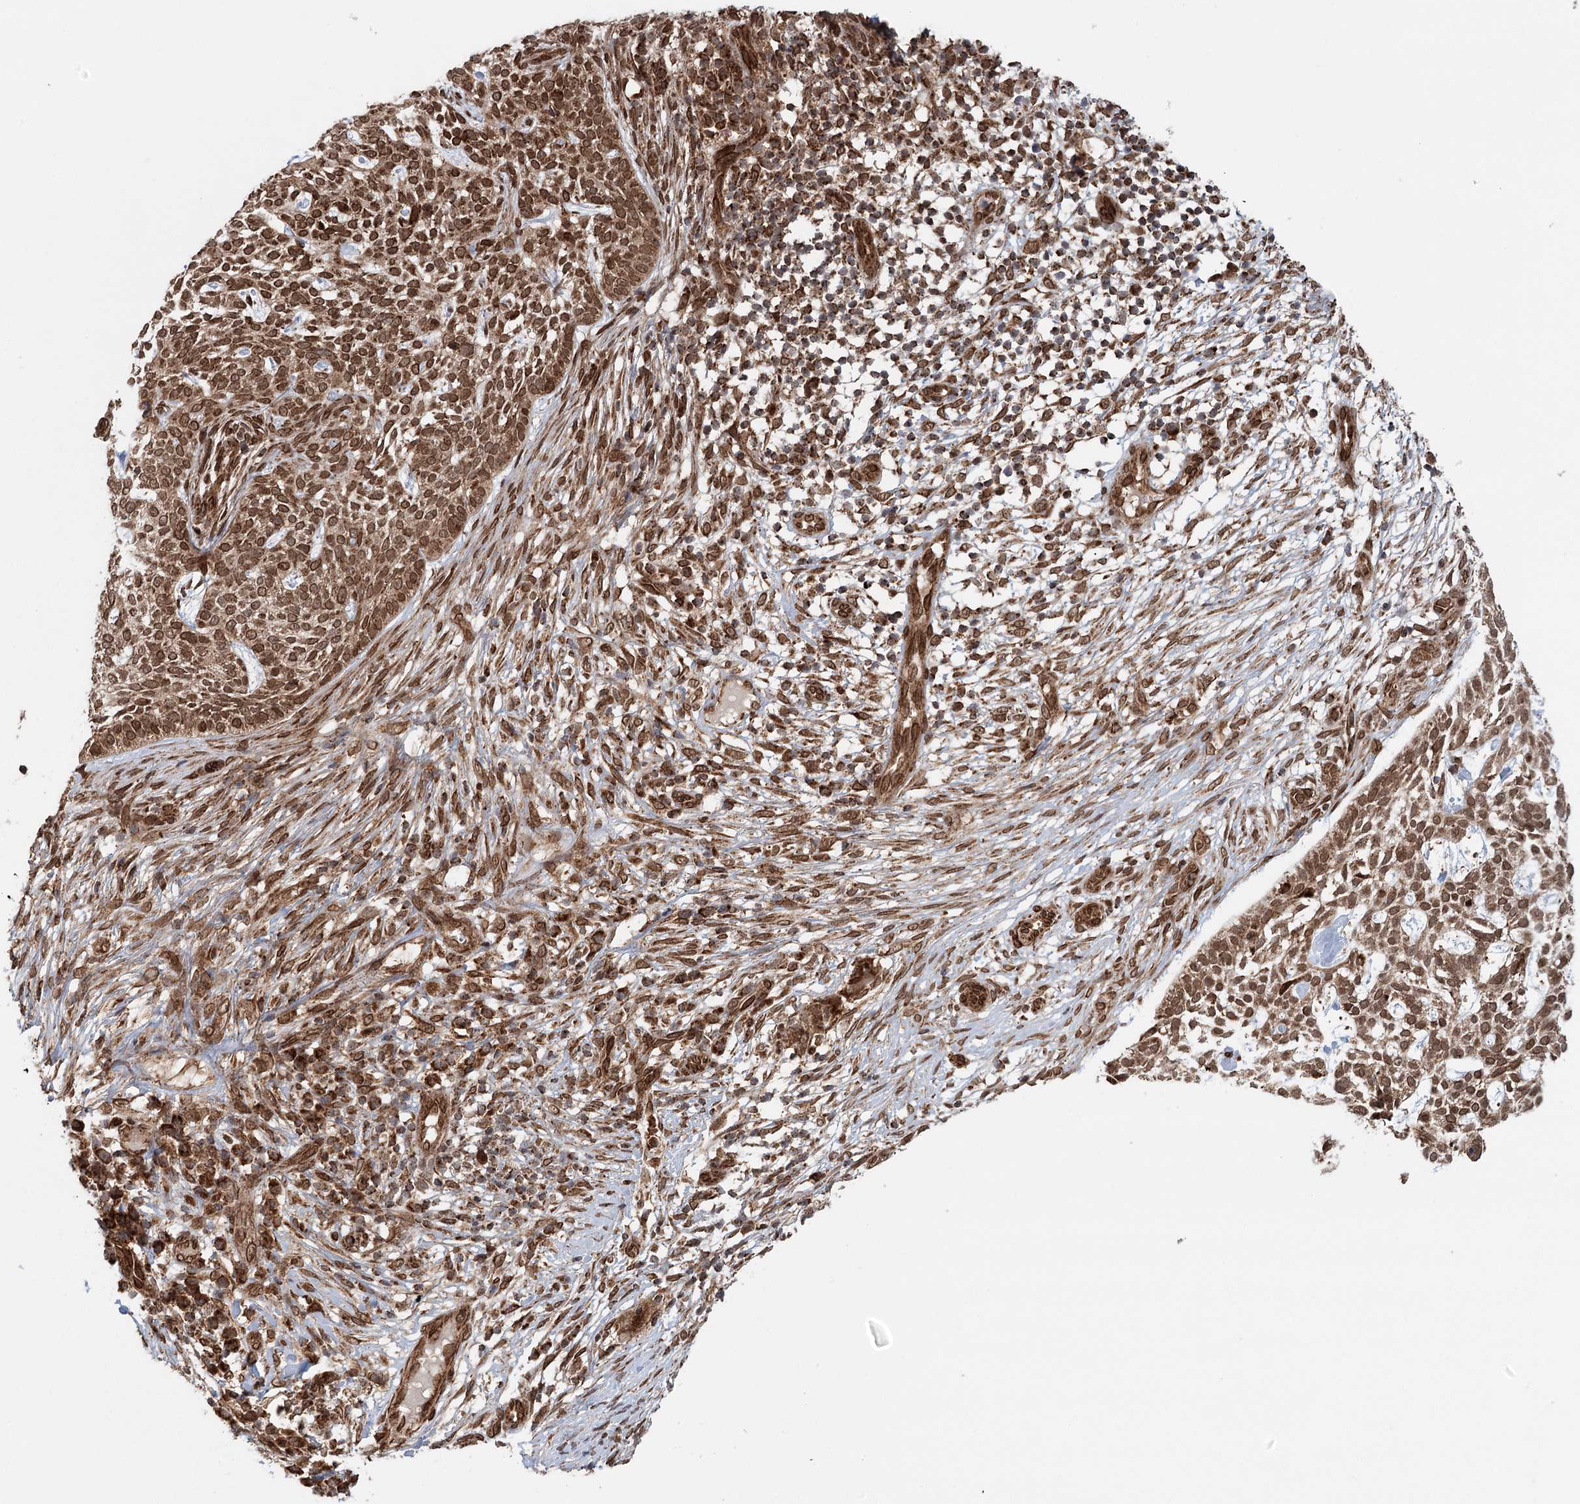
{"staining": {"intensity": "strong", "quantity": ">75%", "location": "cytoplasmic/membranous"}, "tissue": "skin cancer", "cell_type": "Tumor cells", "image_type": "cancer", "snomed": [{"axis": "morphology", "description": "Basal cell carcinoma"}, {"axis": "topography", "description": "Skin"}], "caption": "Immunohistochemistry (IHC) histopathology image of neoplastic tissue: basal cell carcinoma (skin) stained using immunohistochemistry demonstrates high levels of strong protein expression localized specifically in the cytoplasmic/membranous of tumor cells, appearing as a cytoplasmic/membranous brown color.", "gene": "BCKDHA", "patient": {"sex": "female", "age": 64}}